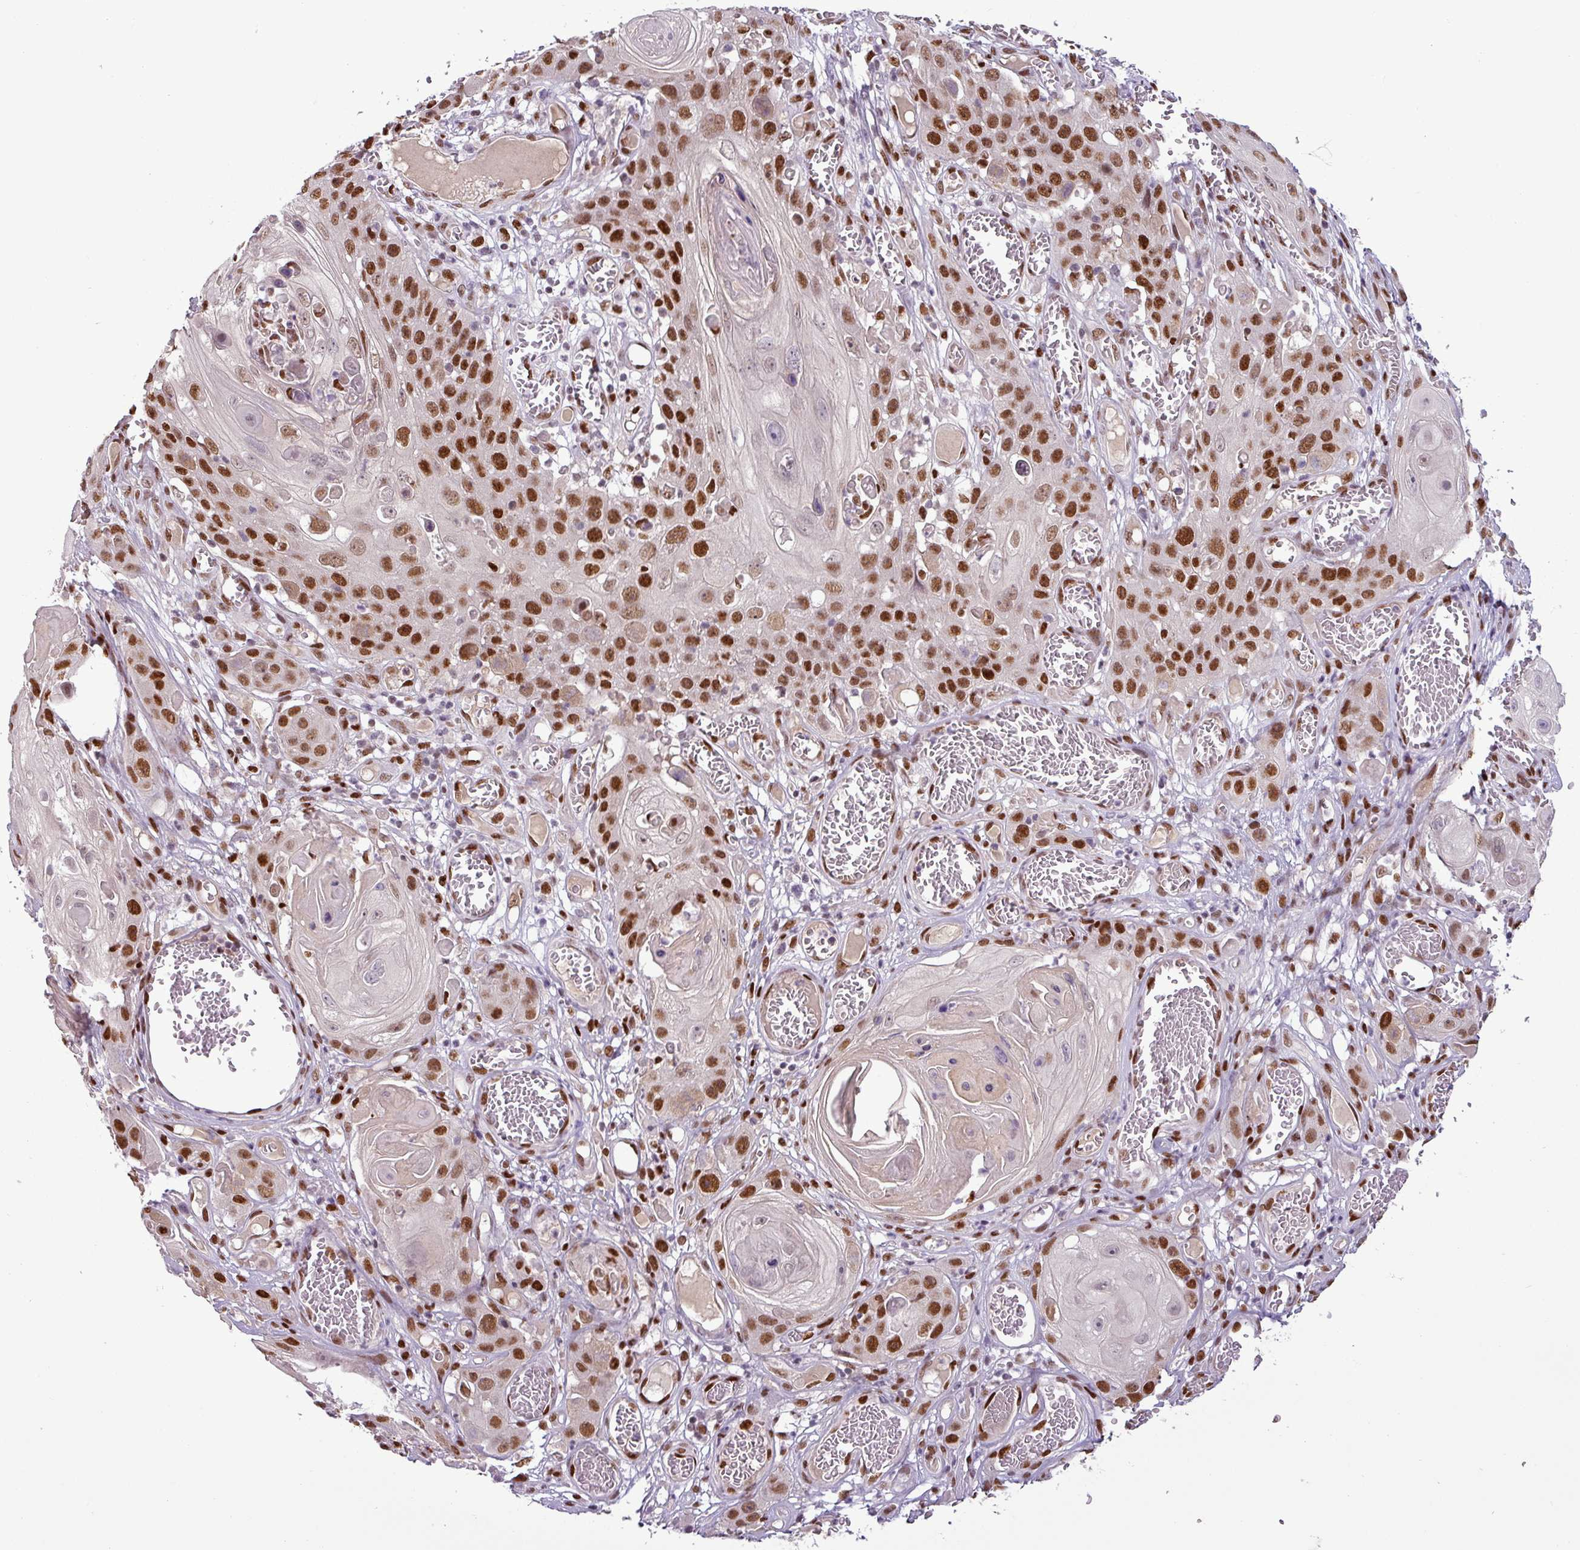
{"staining": {"intensity": "strong", "quantity": ">75%", "location": "nuclear"}, "tissue": "skin cancer", "cell_type": "Tumor cells", "image_type": "cancer", "snomed": [{"axis": "morphology", "description": "Squamous cell carcinoma, NOS"}, {"axis": "topography", "description": "Skin"}], "caption": "Approximately >75% of tumor cells in skin squamous cell carcinoma demonstrate strong nuclear protein expression as visualized by brown immunohistochemical staining.", "gene": "IRF2BPL", "patient": {"sex": "male", "age": 55}}